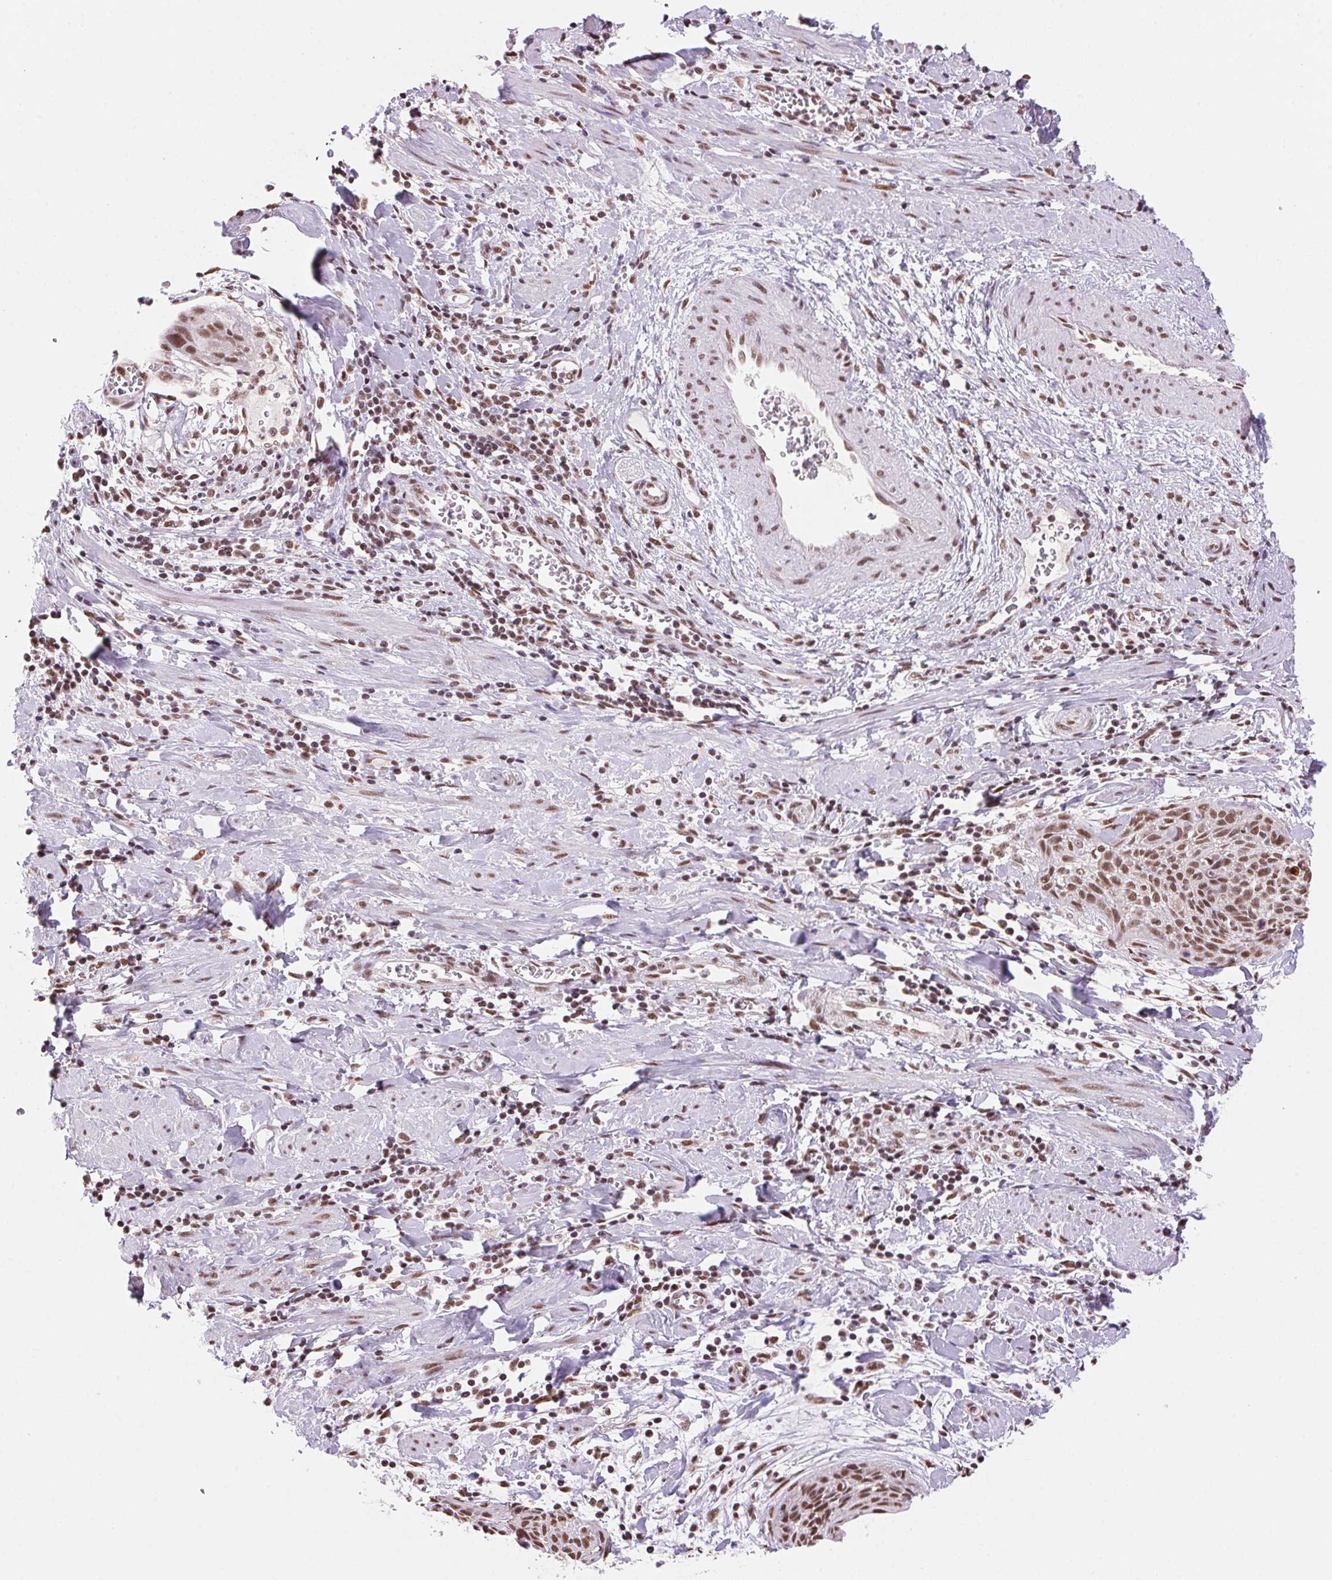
{"staining": {"intensity": "moderate", "quantity": ">75%", "location": "nuclear"}, "tissue": "cervical cancer", "cell_type": "Tumor cells", "image_type": "cancer", "snomed": [{"axis": "morphology", "description": "Squamous cell carcinoma, NOS"}, {"axis": "topography", "description": "Cervix"}], "caption": "This micrograph exhibits squamous cell carcinoma (cervical) stained with immunohistochemistry to label a protein in brown. The nuclear of tumor cells show moderate positivity for the protein. Nuclei are counter-stained blue.", "gene": "SNRPG", "patient": {"sex": "female", "age": 55}}